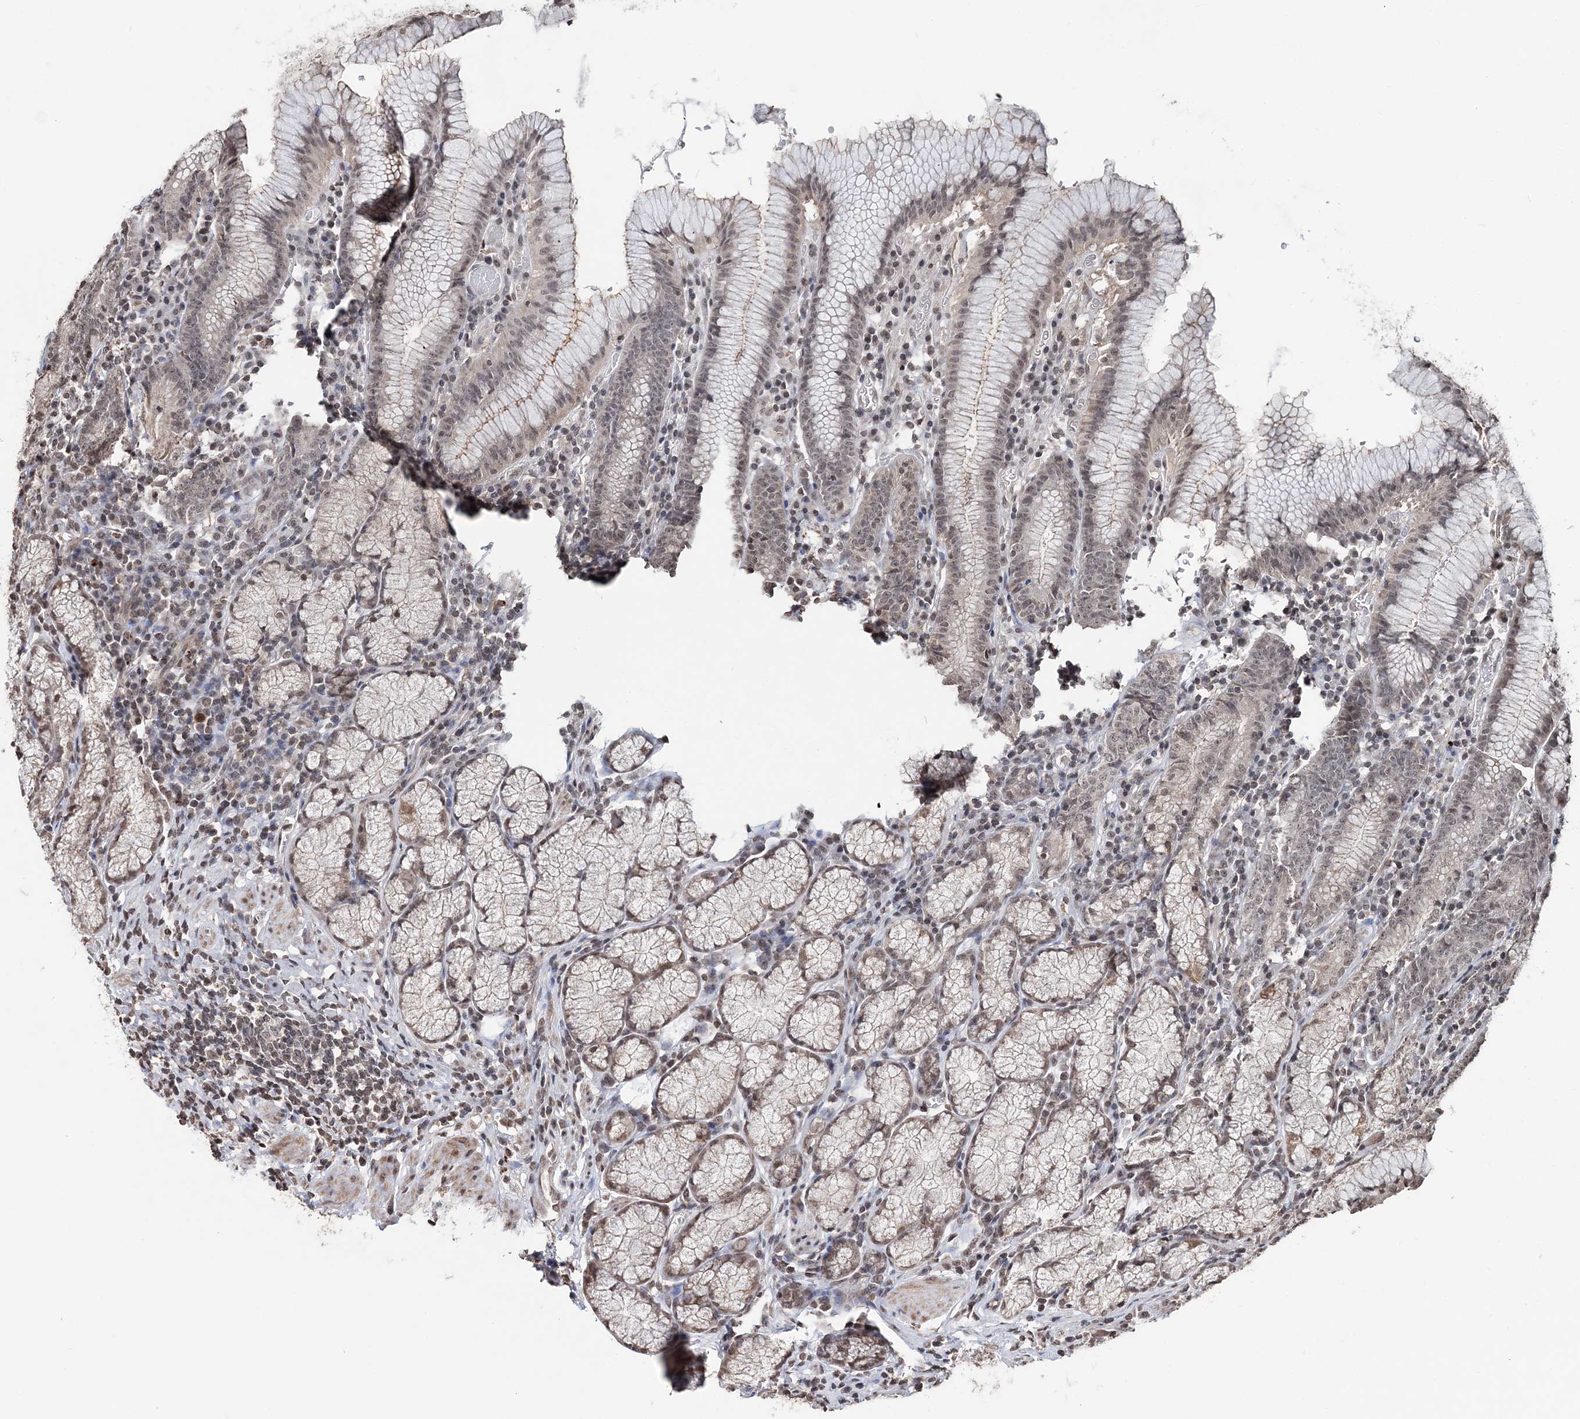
{"staining": {"intensity": "moderate", "quantity": ">75%", "location": "cytoplasmic/membranous,nuclear"}, "tissue": "stomach", "cell_type": "Glandular cells", "image_type": "normal", "snomed": [{"axis": "morphology", "description": "Normal tissue, NOS"}, {"axis": "topography", "description": "Stomach"}], "caption": "Unremarkable stomach shows moderate cytoplasmic/membranous,nuclear expression in about >75% of glandular cells, visualized by immunohistochemistry.", "gene": "SOWAHB", "patient": {"sex": "male", "age": 55}}